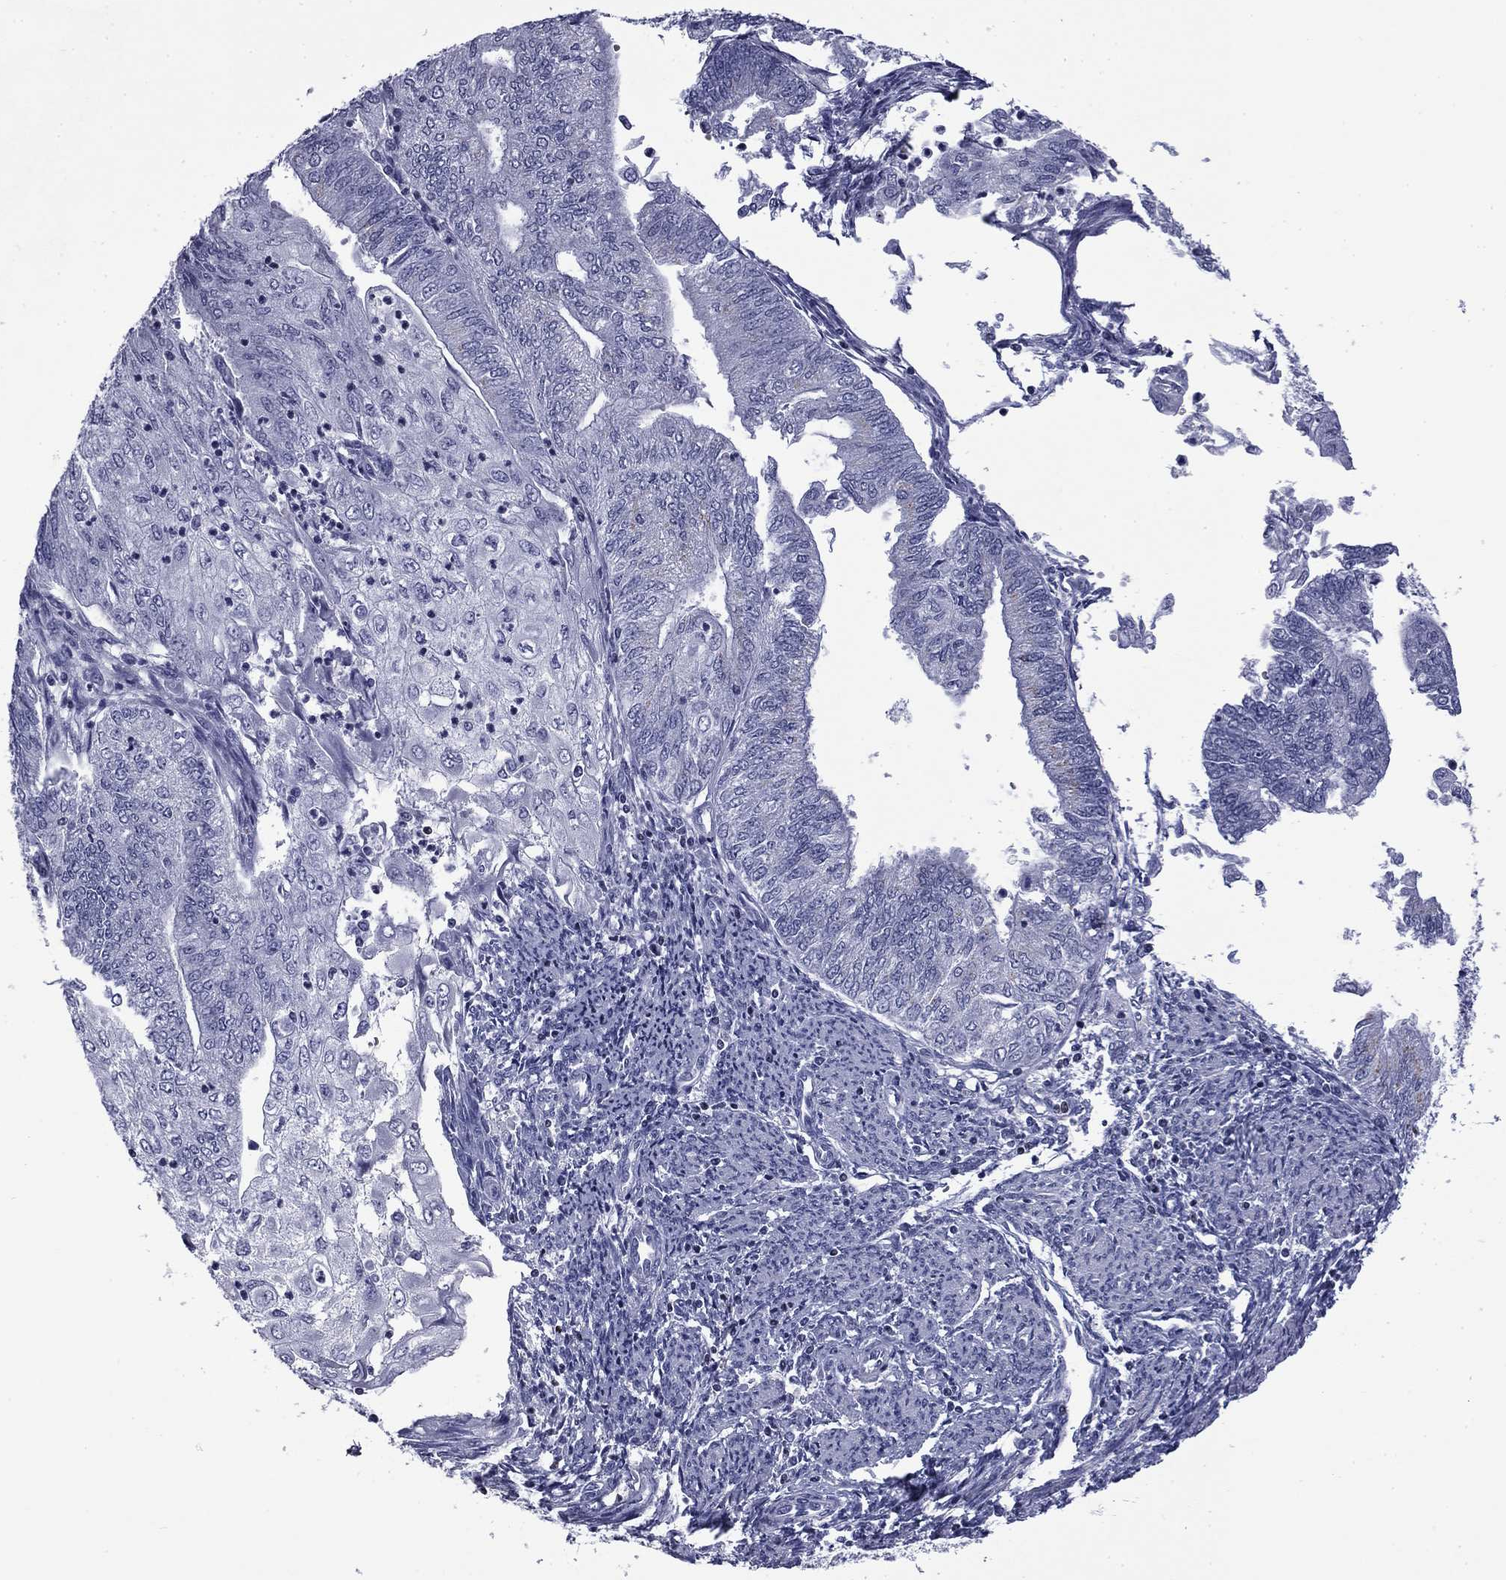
{"staining": {"intensity": "negative", "quantity": "none", "location": "none"}, "tissue": "endometrial cancer", "cell_type": "Tumor cells", "image_type": "cancer", "snomed": [{"axis": "morphology", "description": "Adenocarcinoma, NOS"}, {"axis": "topography", "description": "Endometrium"}], "caption": "High magnification brightfield microscopy of endometrial cancer (adenocarcinoma) stained with DAB (brown) and counterstained with hematoxylin (blue): tumor cells show no significant staining.", "gene": "IKZF3", "patient": {"sex": "female", "age": 59}}